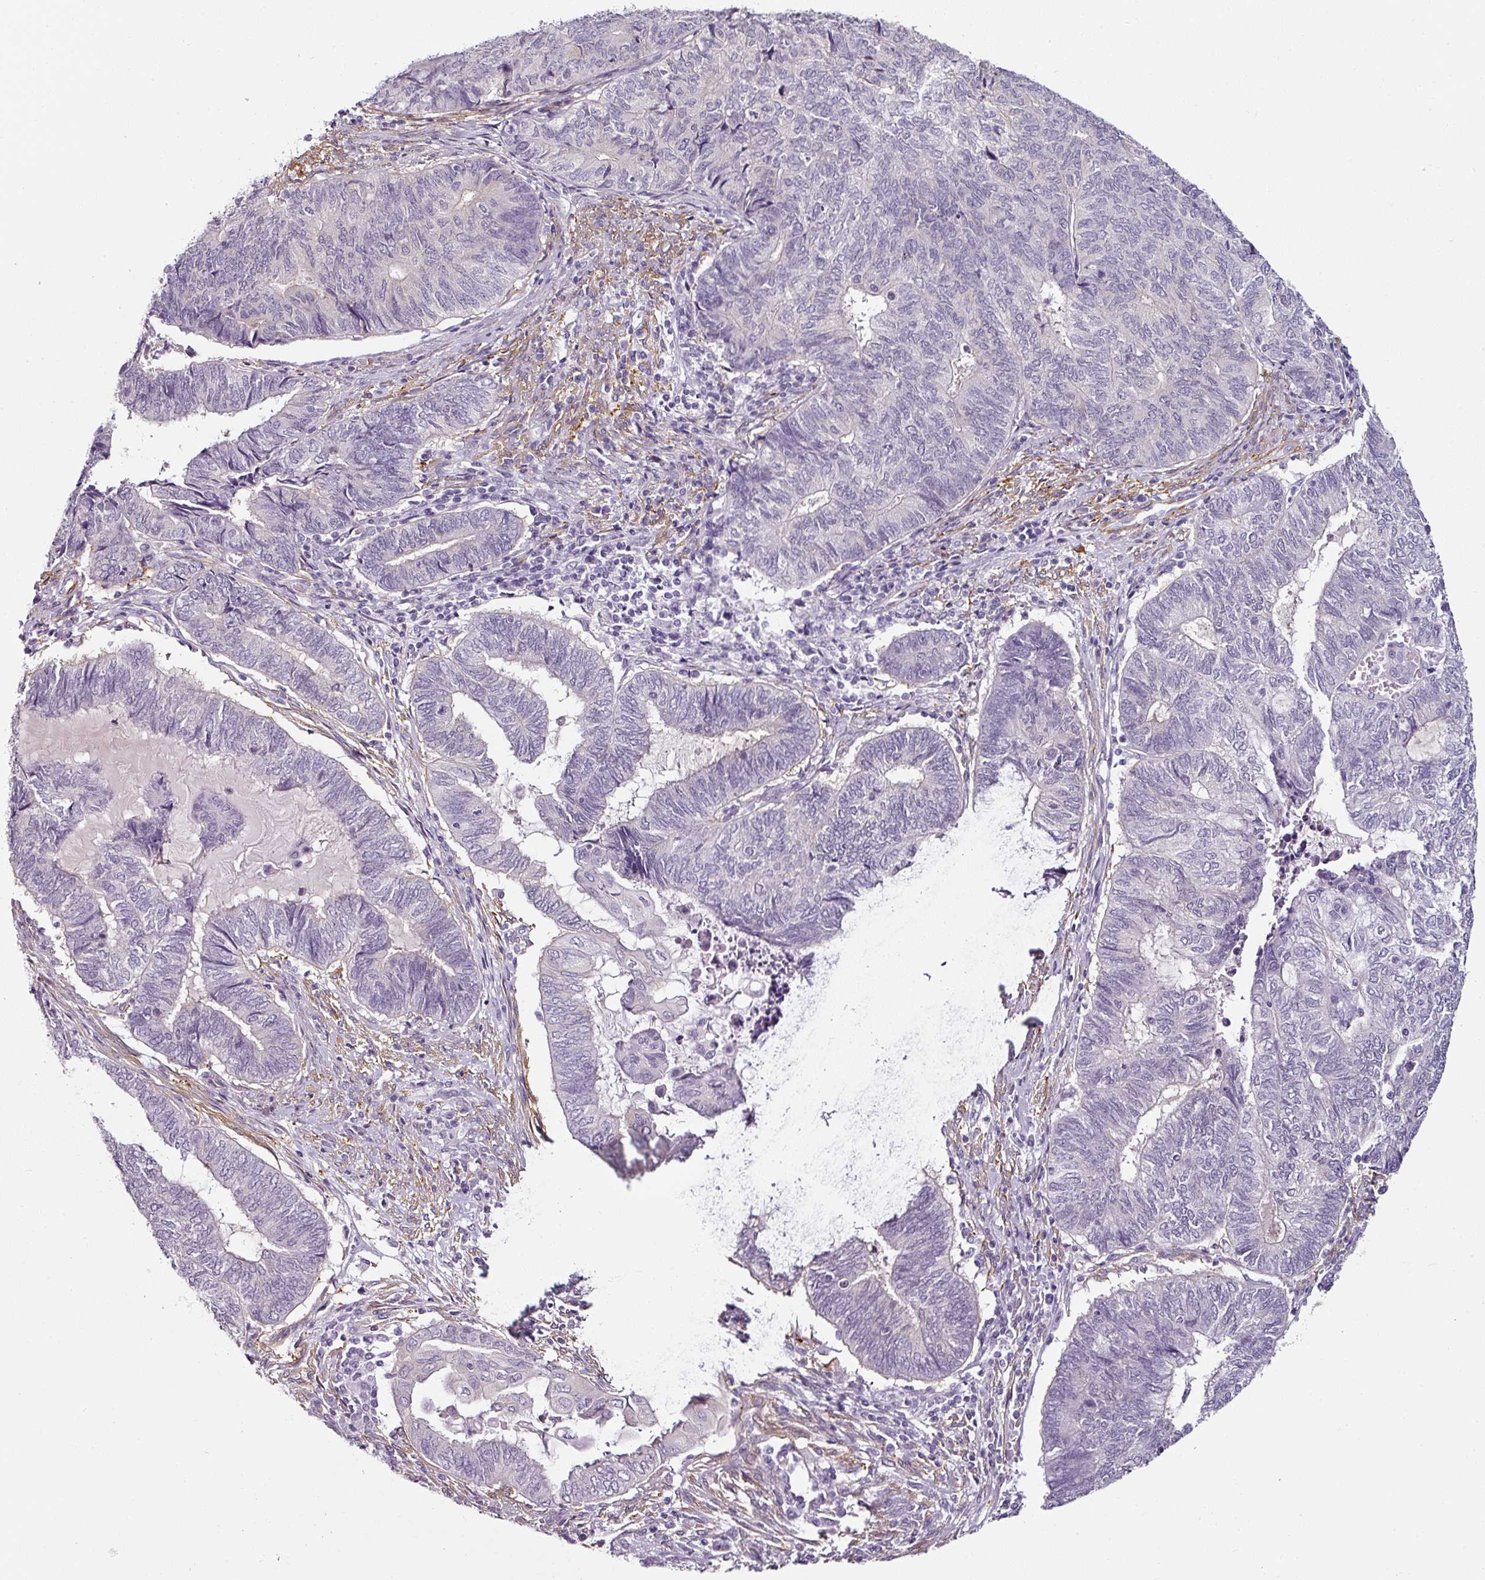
{"staining": {"intensity": "negative", "quantity": "none", "location": "none"}, "tissue": "endometrial cancer", "cell_type": "Tumor cells", "image_type": "cancer", "snomed": [{"axis": "morphology", "description": "Adenocarcinoma, NOS"}, {"axis": "topography", "description": "Uterus"}, {"axis": "topography", "description": "Endometrium"}], "caption": "The micrograph shows no significant expression in tumor cells of endometrial adenocarcinoma. The staining was performed using DAB to visualize the protein expression in brown, while the nuclei were stained in blue with hematoxylin (Magnification: 20x).", "gene": "CAP2", "patient": {"sex": "female", "age": 70}}